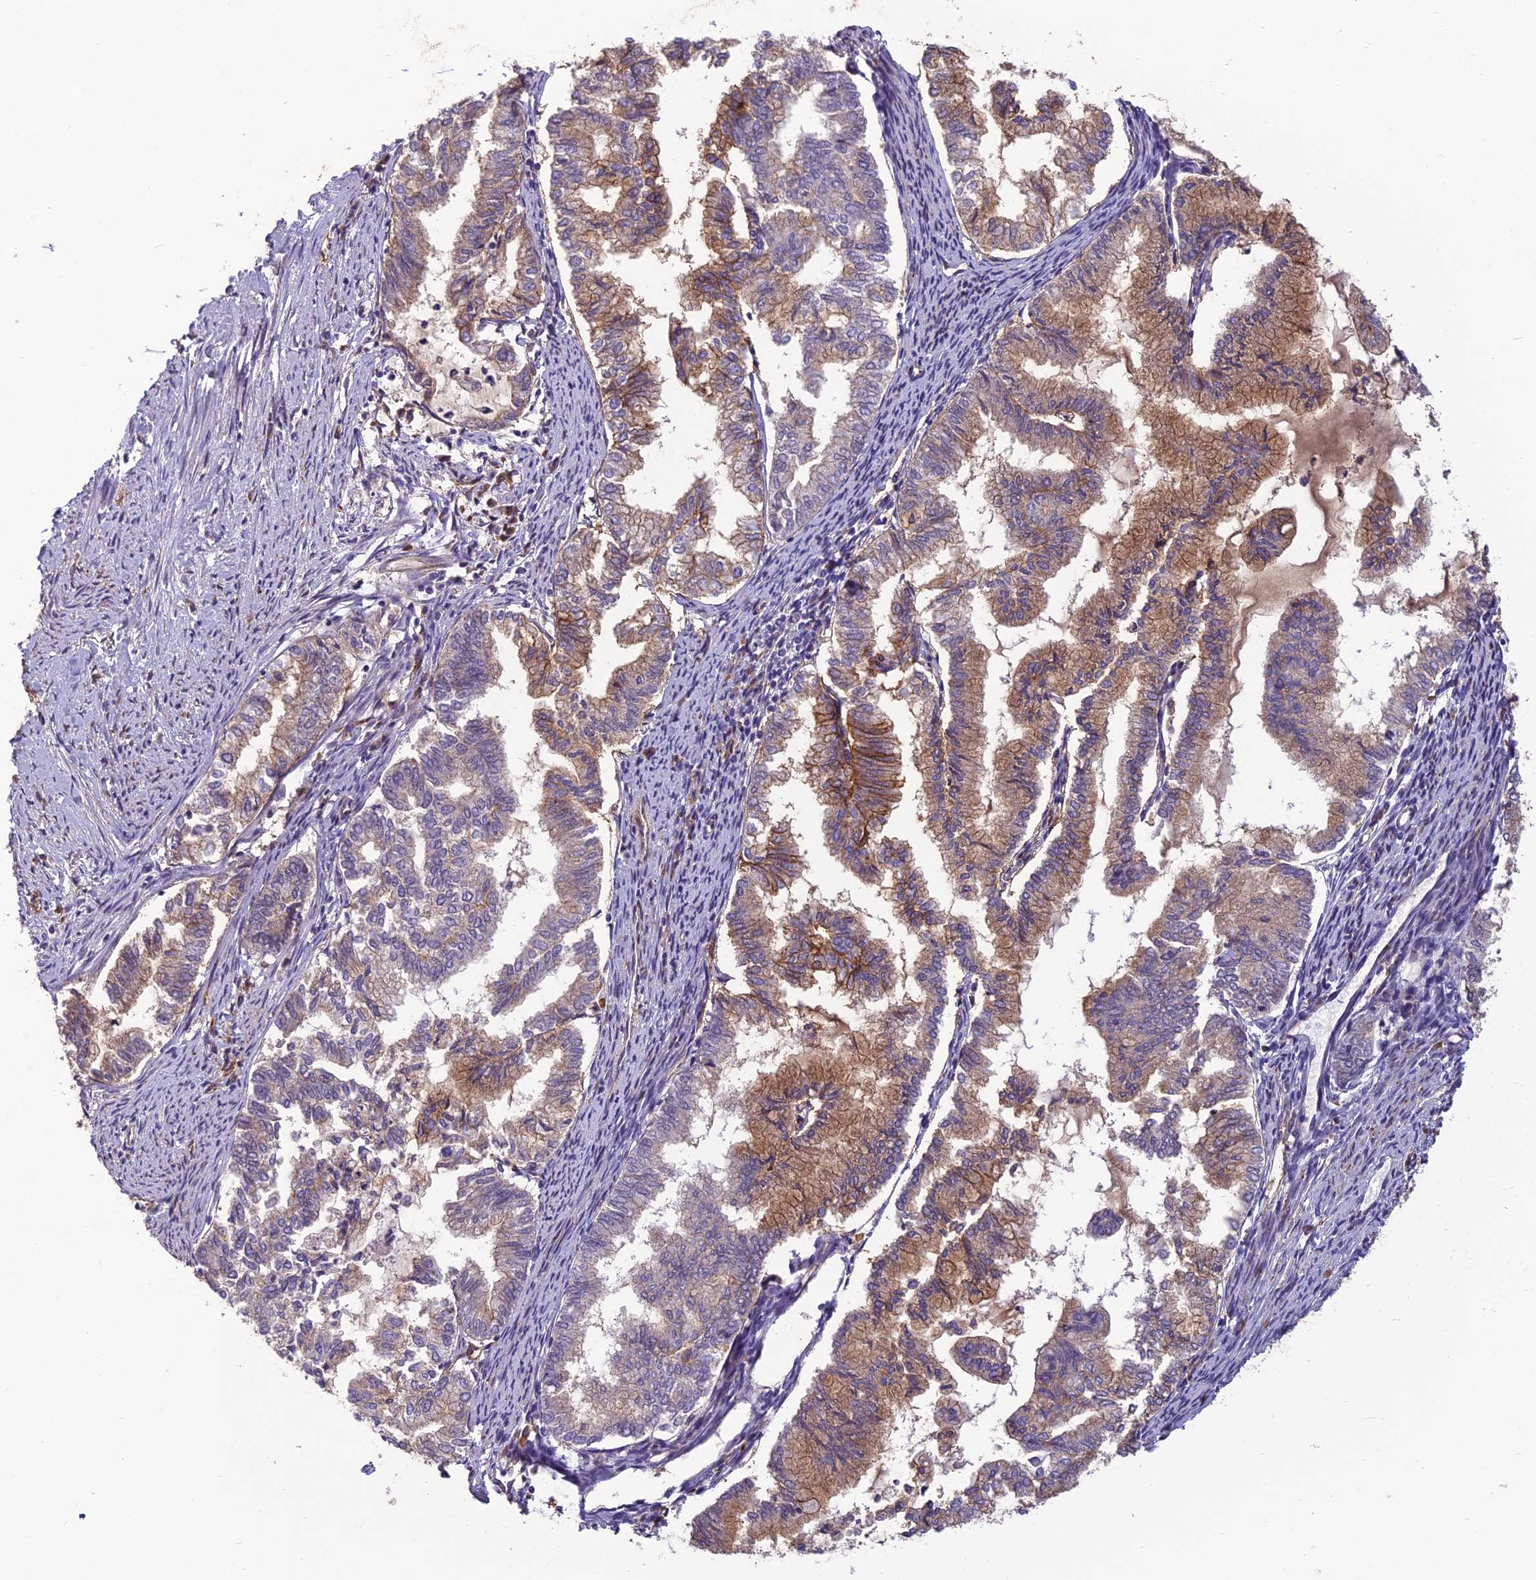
{"staining": {"intensity": "moderate", "quantity": "25%-75%", "location": "cytoplasmic/membranous"}, "tissue": "endometrial cancer", "cell_type": "Tumor cells", "image_type": "cancer", "snomed": [{"axis": "morphology", "description": "Adenocarcinoma, NOS"}, {"axis": "topography", "description": "Endometrium"}], "caption": "The histopathology image exhibits staining of endometrial cancer, revealing moderate cytoplasmic/membranous protein staining (brown color) within tumor cells.", "gene": "TSPAN15", "patient": {"sex": "female", "age": 79}}